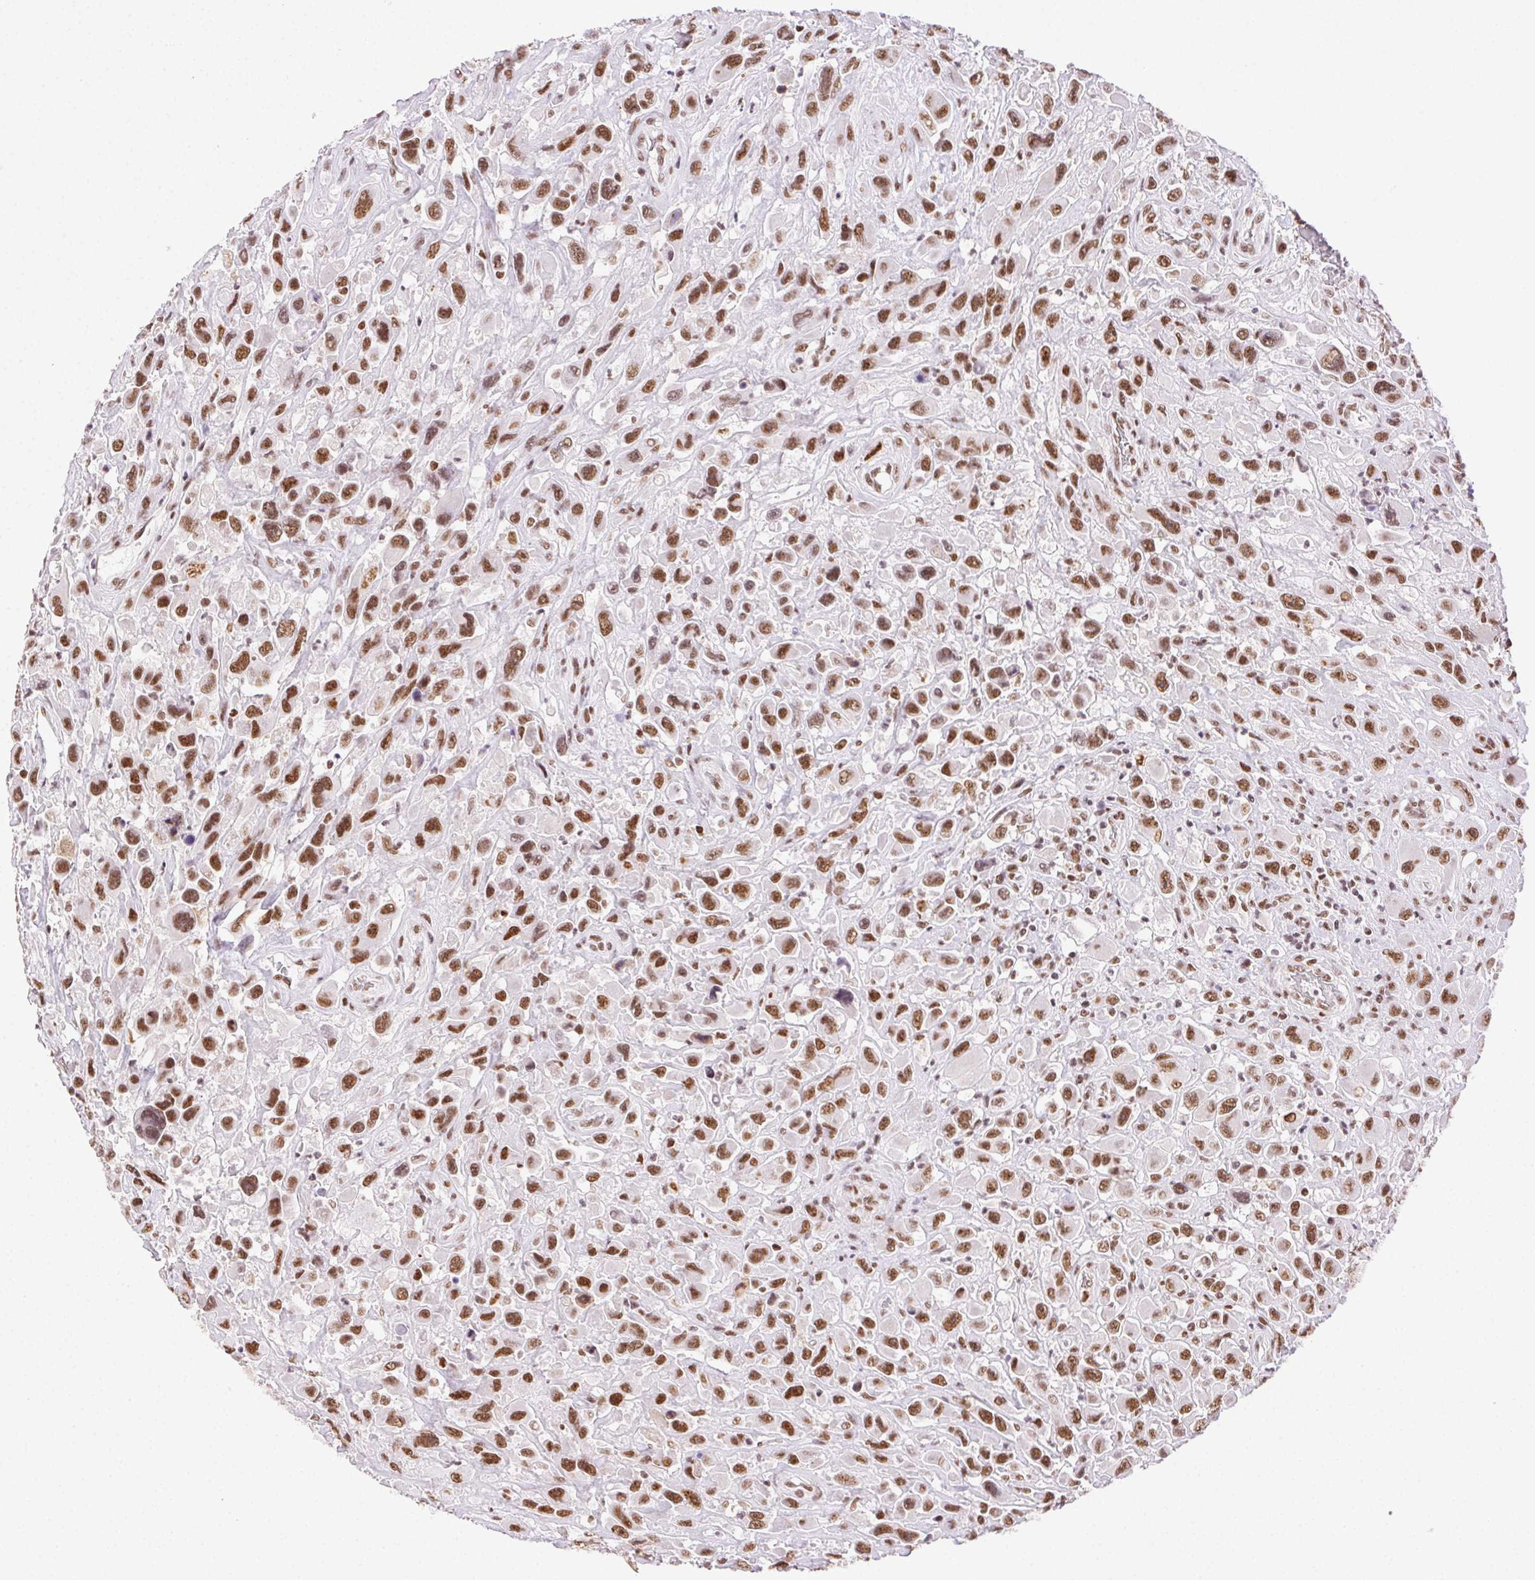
{"staining": {"intensity": "strong", "quantity": ">75%", "location": "nuclear"}, "tissue": "urothelial cancer", "cell_type": "Tumor cells", "image_type": "cancer", "snomed": [{"axis": "morphology", "description": "Urothelial carcinoma, High grade"}, {"axis": "topography", "description": "Urinary bladder"}], "caption": "Protein analysis of urothelial cancer tissue exhibits strong nuclear expression in approximately >75% of tumor cells.", "gene": "TRA2B", "patient": {"sex": "male", "age": 53}}